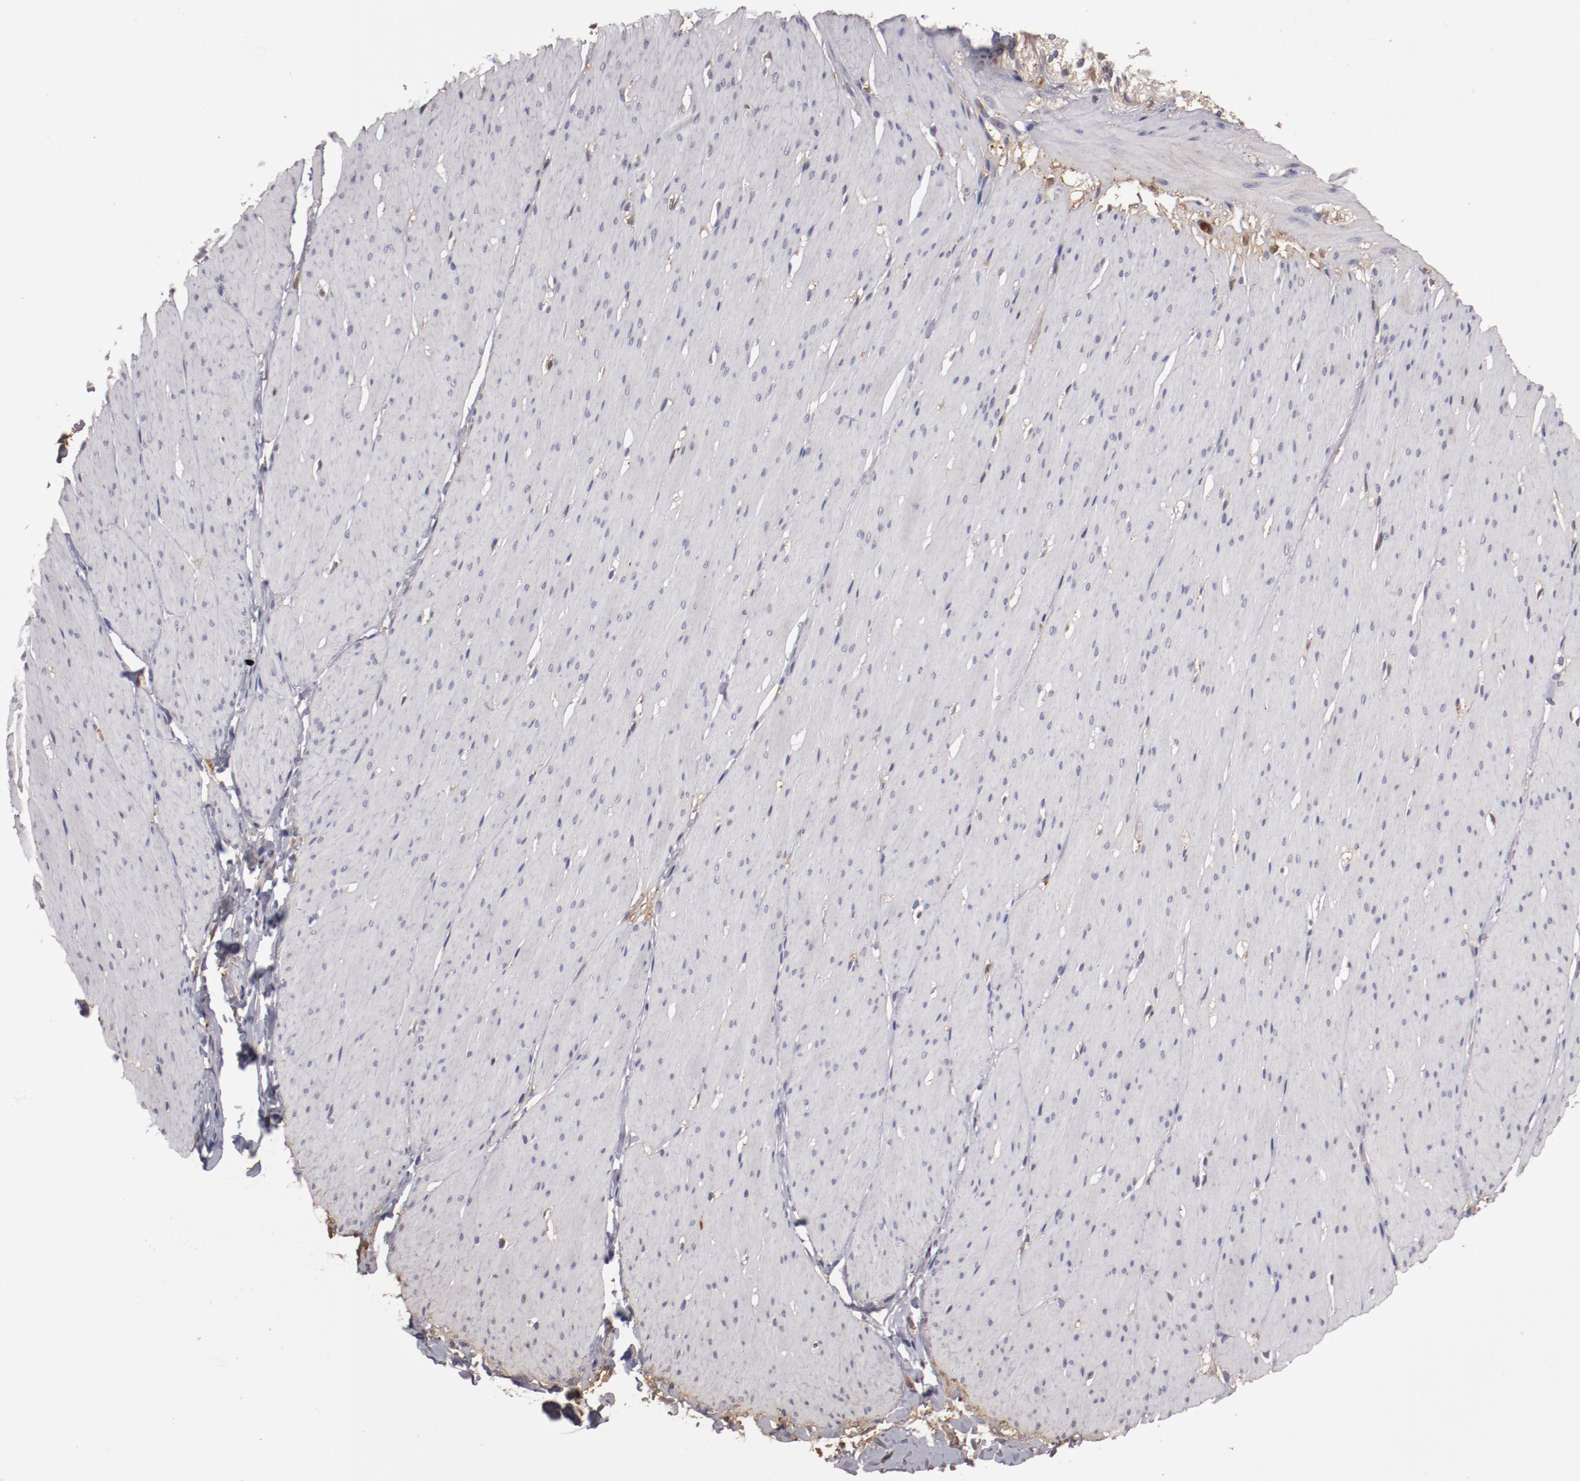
{"staining": {"intensity": "moderate", "quantity": "25%-75%", "location": "cytoplasmic/membranous"}, "tissue": "smooth muscle", "cell_type": "Smooth muscle cells", "image_type": "normal", "snomed": [{"axis": "morphology", "description": "Normal tissue, NOS"}, {"axis": "topography", "description": "Smooth muscle"}, {"axis": "topography", "description": "Colon"}], "caption": "Smooth muscle stained with DAB (3,3'-diaminobenzidine) immunohistochemistry exhibits medium levels of moderate cytoplasmic/membranous staining in approximately 25%-75% of smooth muscle cells.", "gene": "CP", "patient": {"sex": "male", "age": 67}}